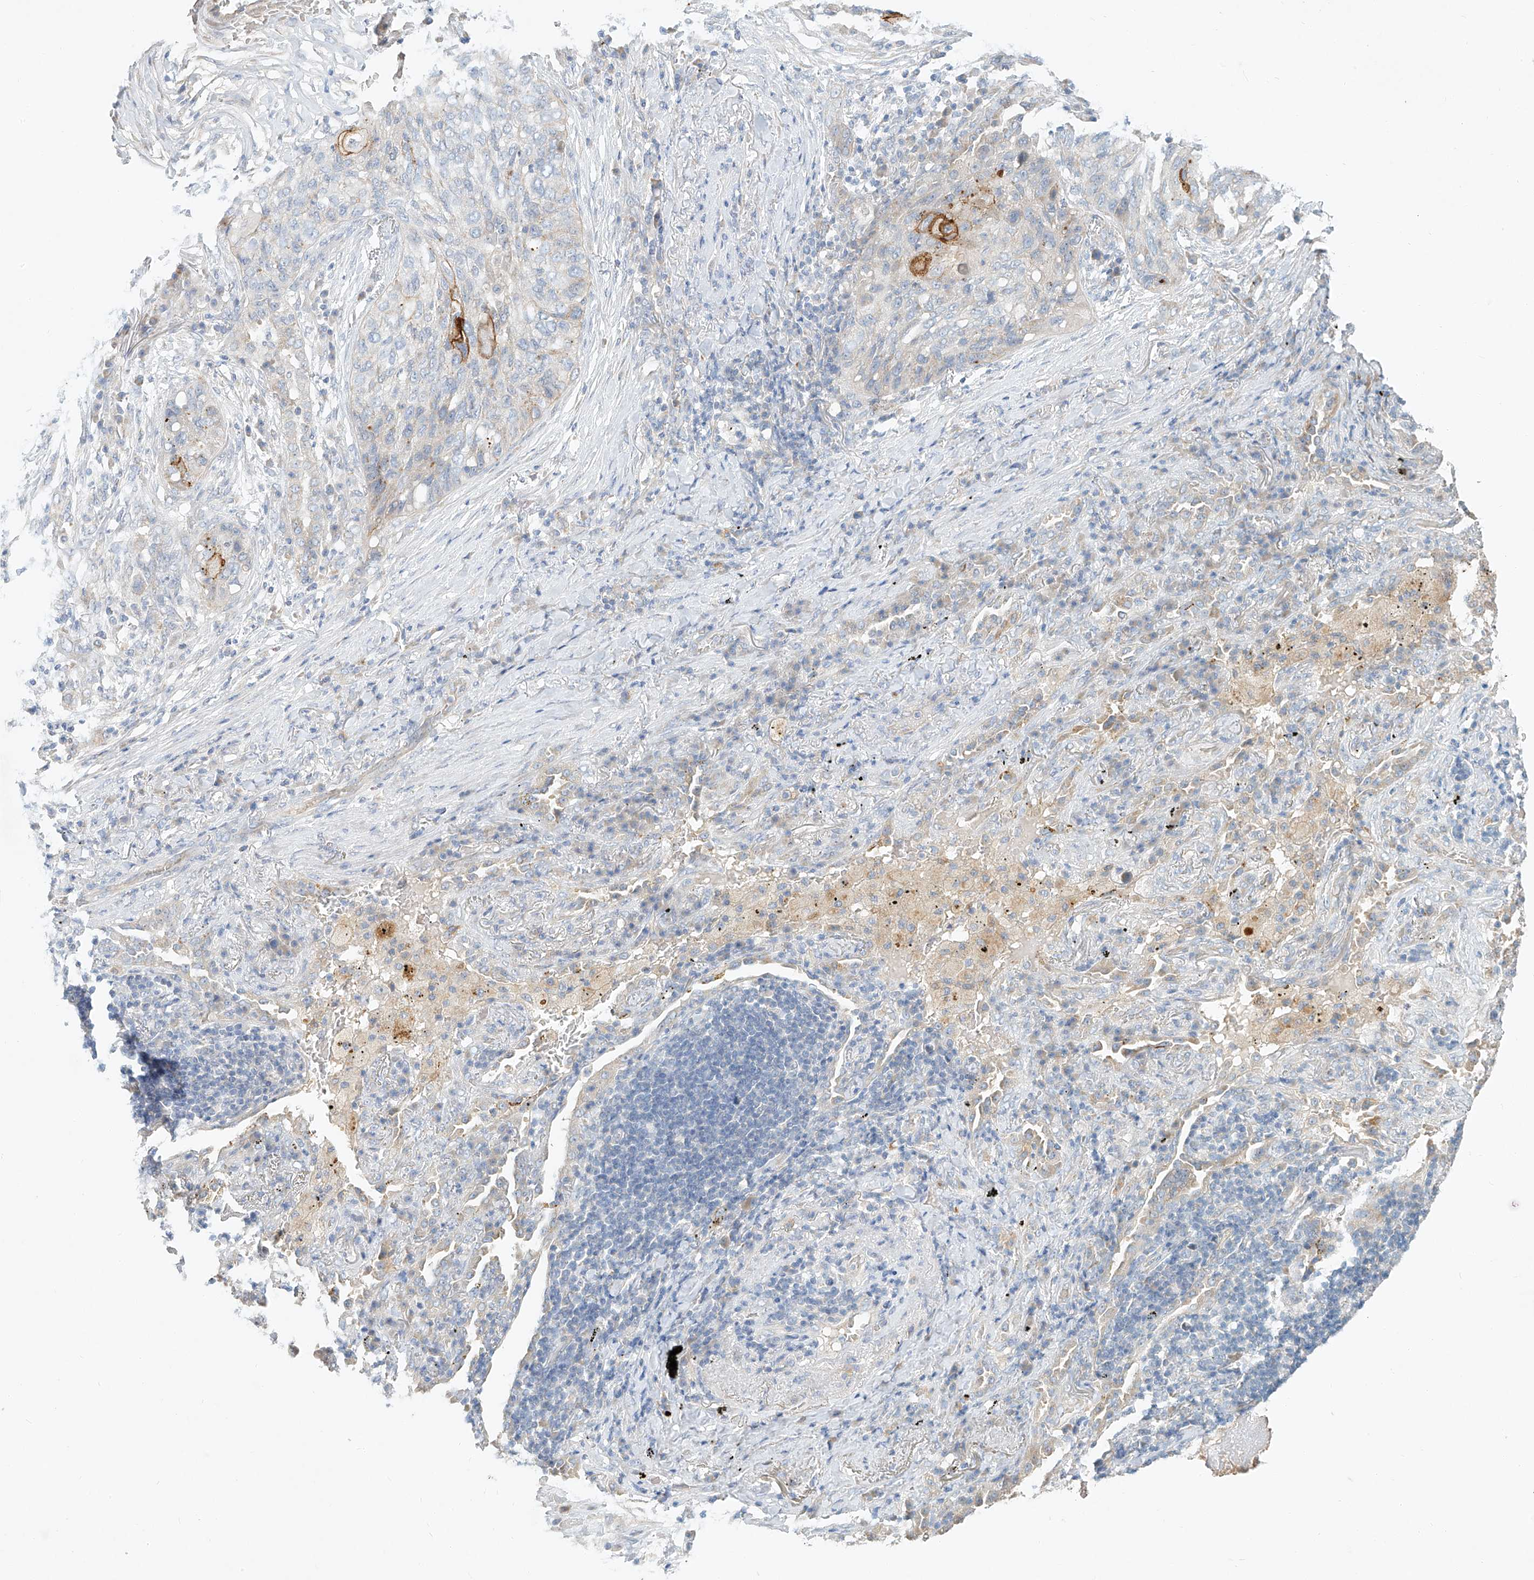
{"staining": {"intensity": "negative", "quantity": "none", "location": "none"}, "tissue": "lung cancer", "cell_type": "Tumor cells", "image_type": "cancer", "snomed": [{"axis": "morphology", "description": "Squamous cell carcinoma, NOS"}, {"axis": "topography", "description": "Lung"}], "caption": "Immunohistochemistry (IHC) of human lung cancer reveals no expression in tumor cells. (Immunohistochemistry (IHC), brightfield microscopy, high magnification).", "gene": "SYTL3", "patient": {"sex": "female", "age": 63}}